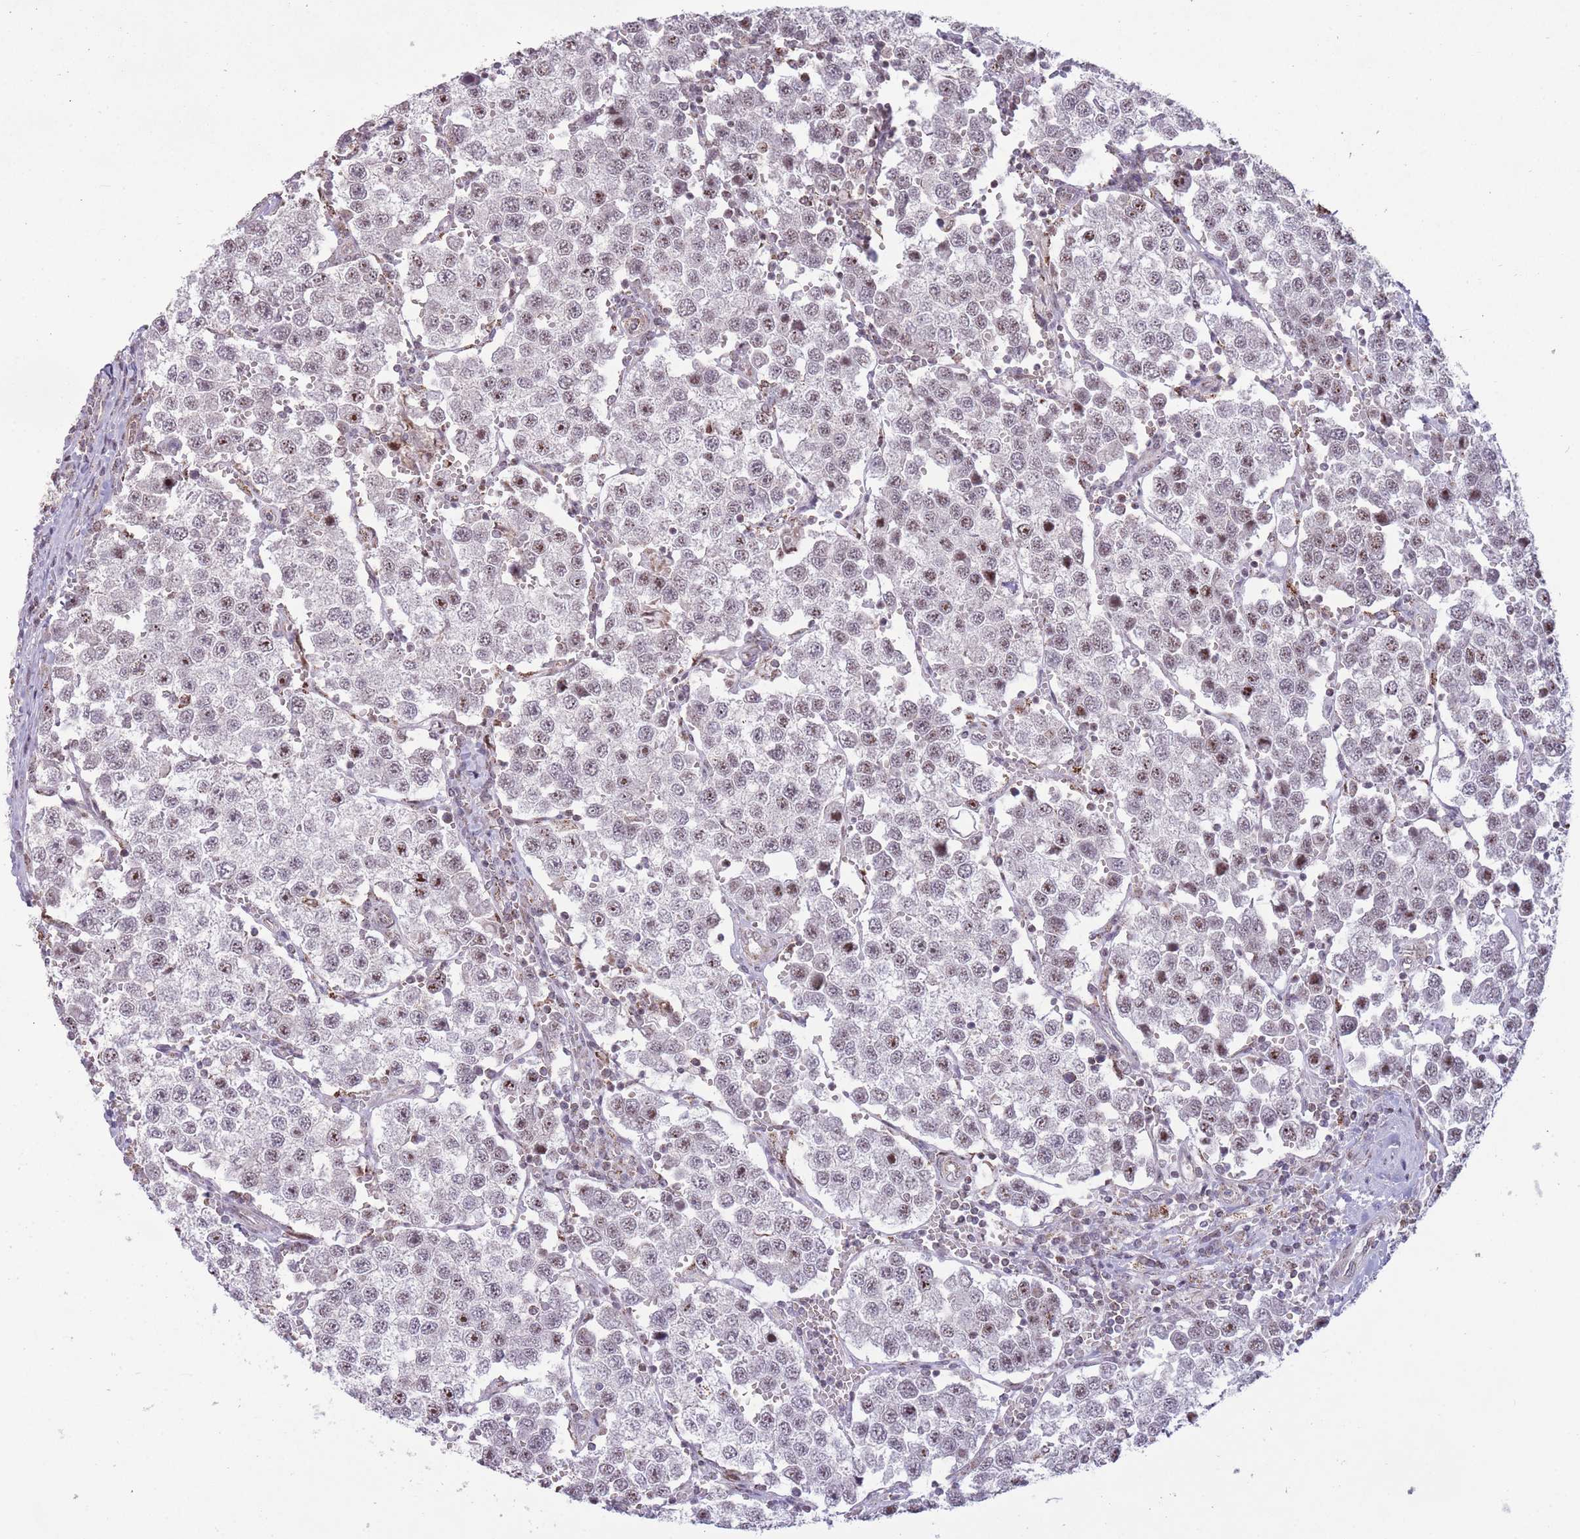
{"staining": {"intensity": "moderate", "quantity": "<25%", "location": "nuclear"}, "tissue": "testis cancer", "cell_type": "Tumor cells", "image_type": "cancer", "snomed": [{"axis": "morphology", "description": "Seminoma, NOS"}, {"axis": "topography", "description": "Testis"}], "caption": "The immunohistochemical stain labels moderate nuclear positivity in tumor cells of seminoma (testis) tissue.", "gene": "DPYSL4", "patient": {"sex": "male", "age": 37}}